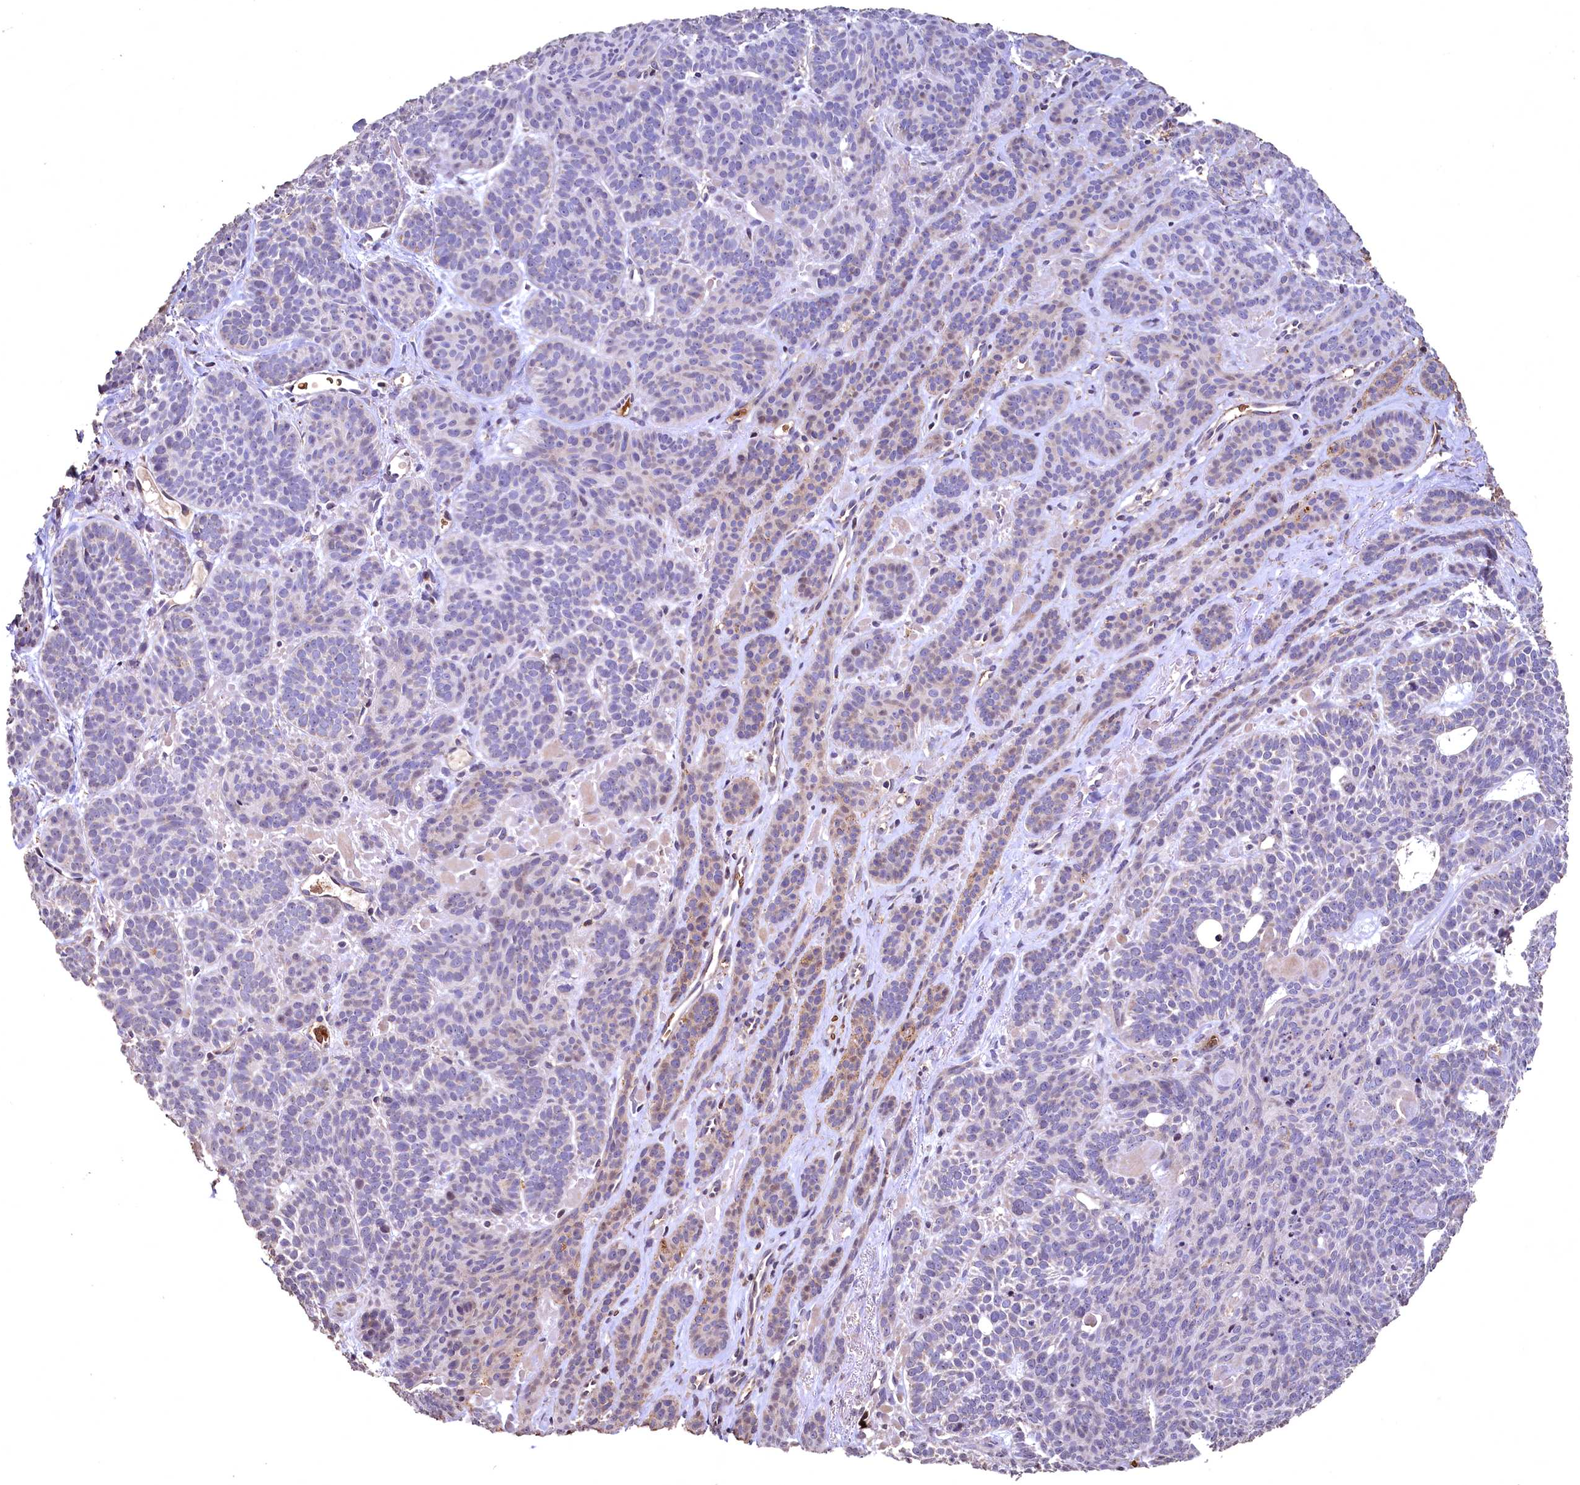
{"staining": {"intensity": "negative", "quantity": "none", "location": "none"}, "tissue": "skin cancer", "cell_type": "Tumor cells", "image_type": "cancer", "snomed": [{"axis": "morphology", "description": "Basal cell carcinoma"}, {"axis": "topography", "description": "Skin"}], "caption": "This is a histopathology image of IHC staining of skin cancer, which shows no positivity in tumor cells.", "gene": "SPTA1", "patient": {"sex": "male", "age": 85}}